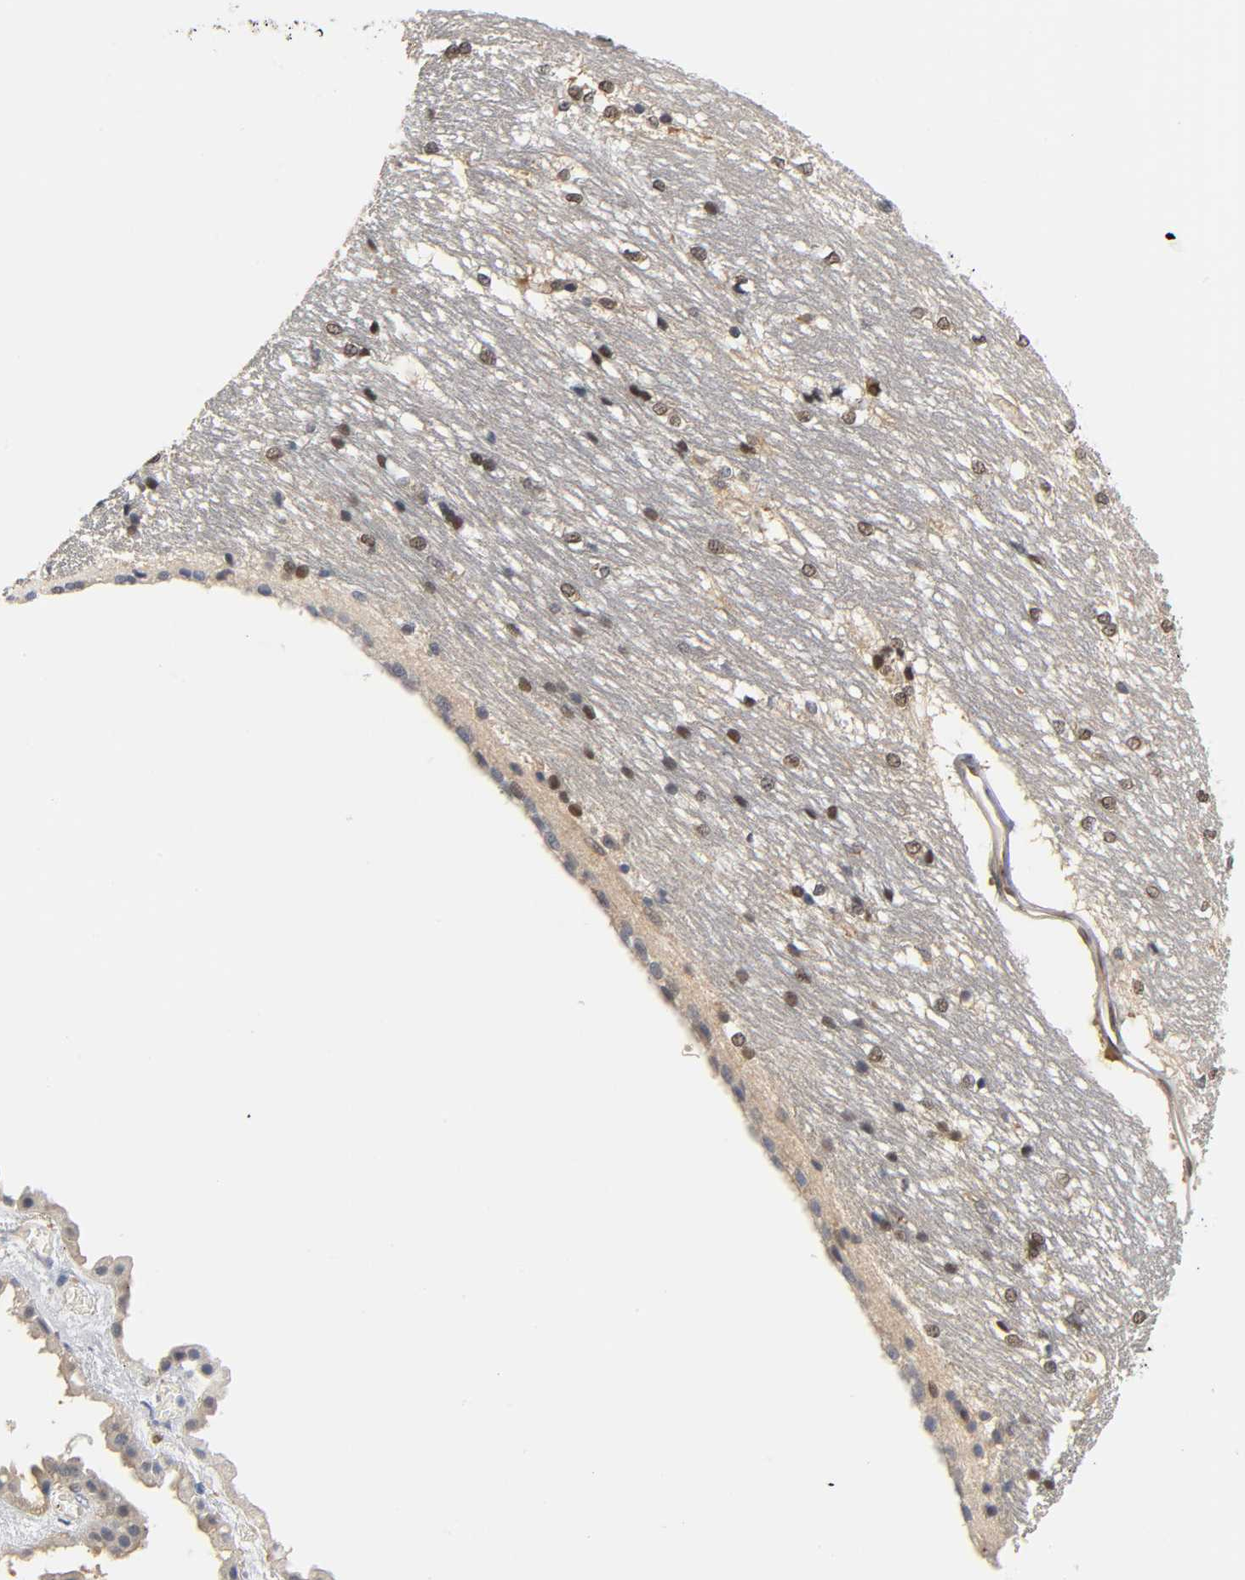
{"staining": {"intensity": "moderate", "quantity": ">75%", "location": "cytoplasmic/membranous,nuclear"}, "tissue": "hippocampus", "cell_type": "Glial cells", "image_type": "normal", "snomed": [{"axis": "morphology", "description": "Normal tissue, NOS"}, {"axis": "topography", "description": "Hippocampus"}], "caption": "Moderate cytoplasmic/membranous,nuclear positivity is present in approximately >75% of glial cells in benign hippocampus.", "gene": "FYN", "patient": {"sex": "female", "age": 19}}